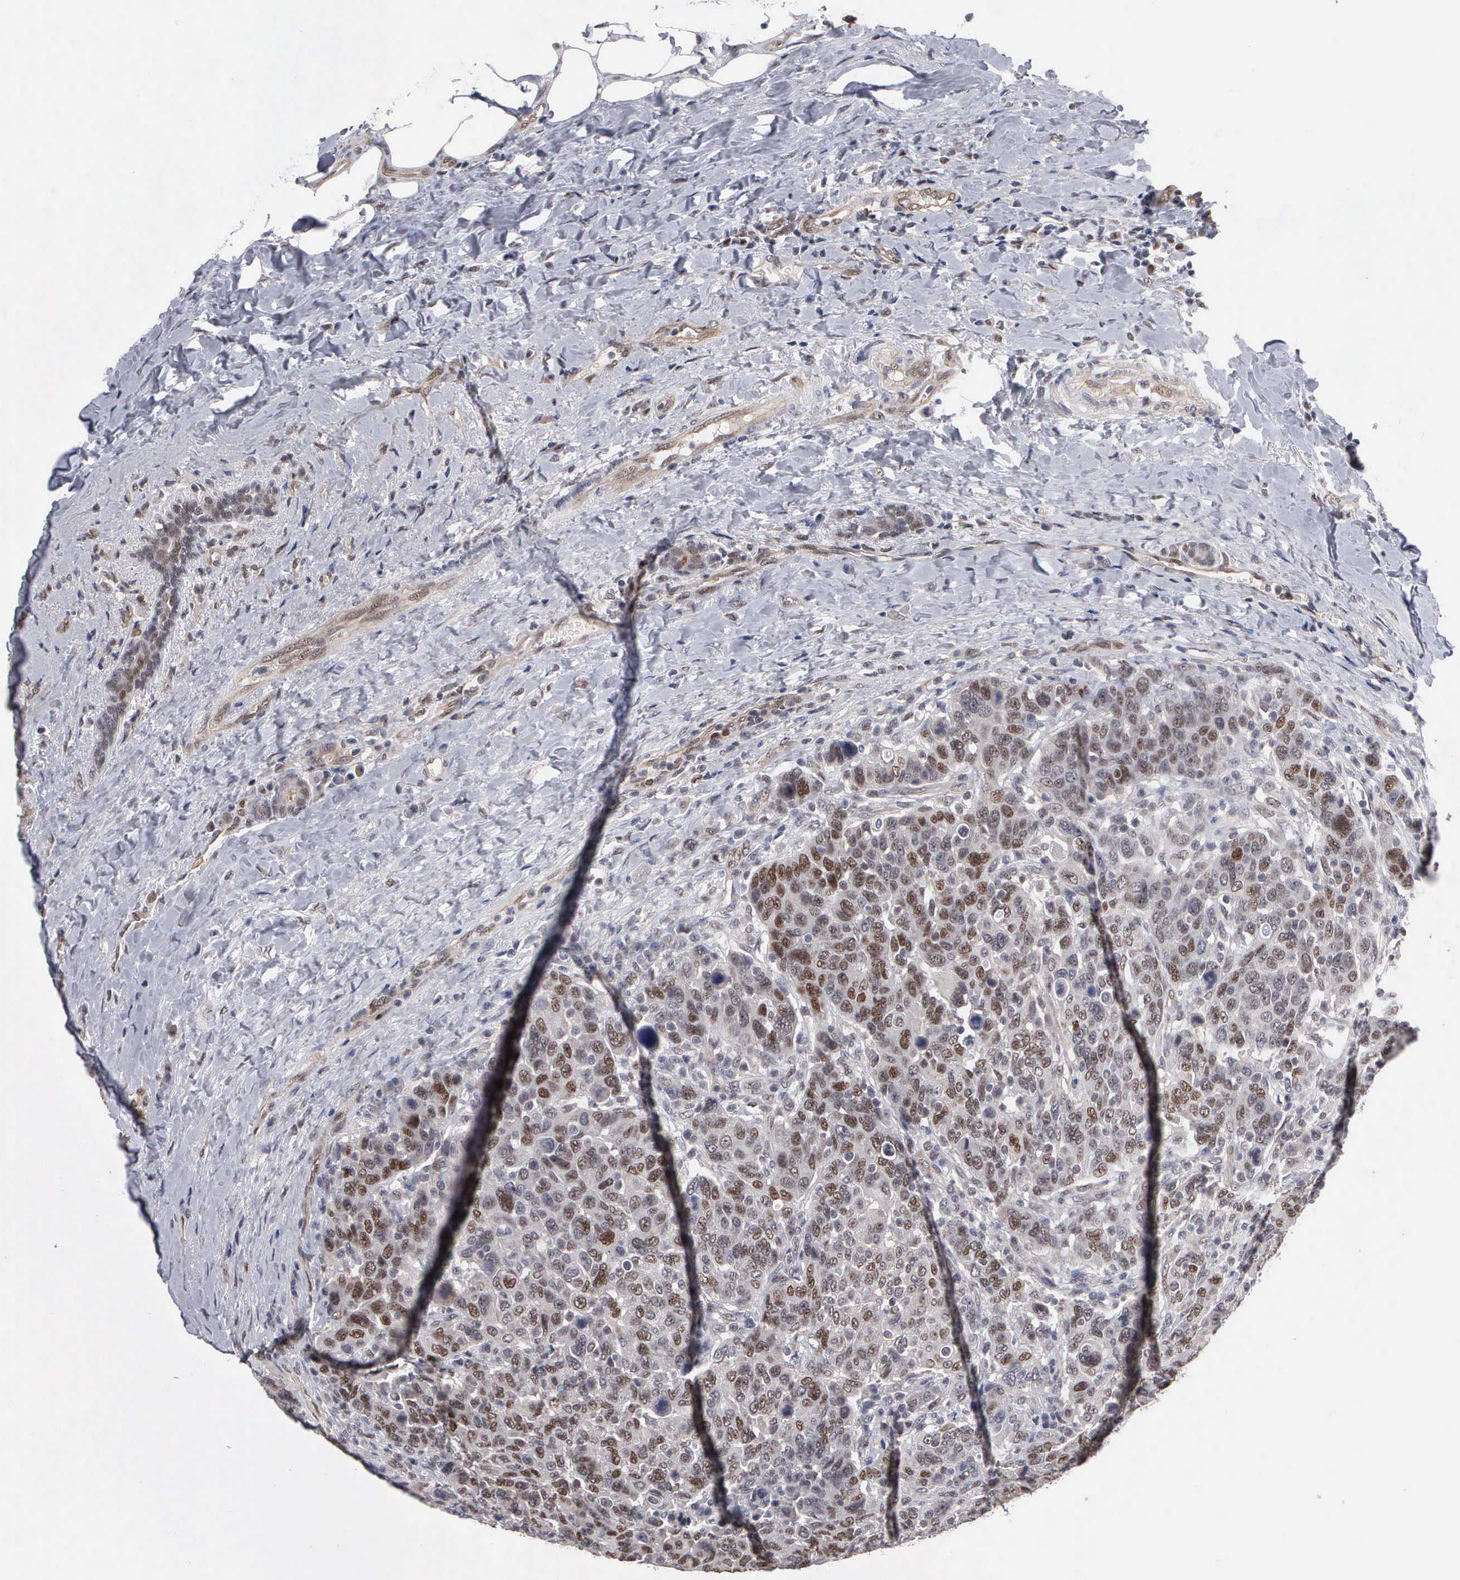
{"staining": {"intensity": "moderate", "quantity": "25%-75%", "location": "nuclear"}, "tissue": "breast cancer", "cell_type": "Tumor cells", "image_type": "cancer", "snomed": [{"axis": "morphology", "description": "Duct carcinoma"}, {"axis": "topography", "description": "Breast"}], "caption": "An immunohistochemistry histopathology image of neoplastic tissue is shown. Protein staining in brown shows moderate nuclear positivity in breast infiltrating ductal carcinoma within tumor cells.", "gene": "ZBTB33", "patient": {"sex": "female", "age": 37}}